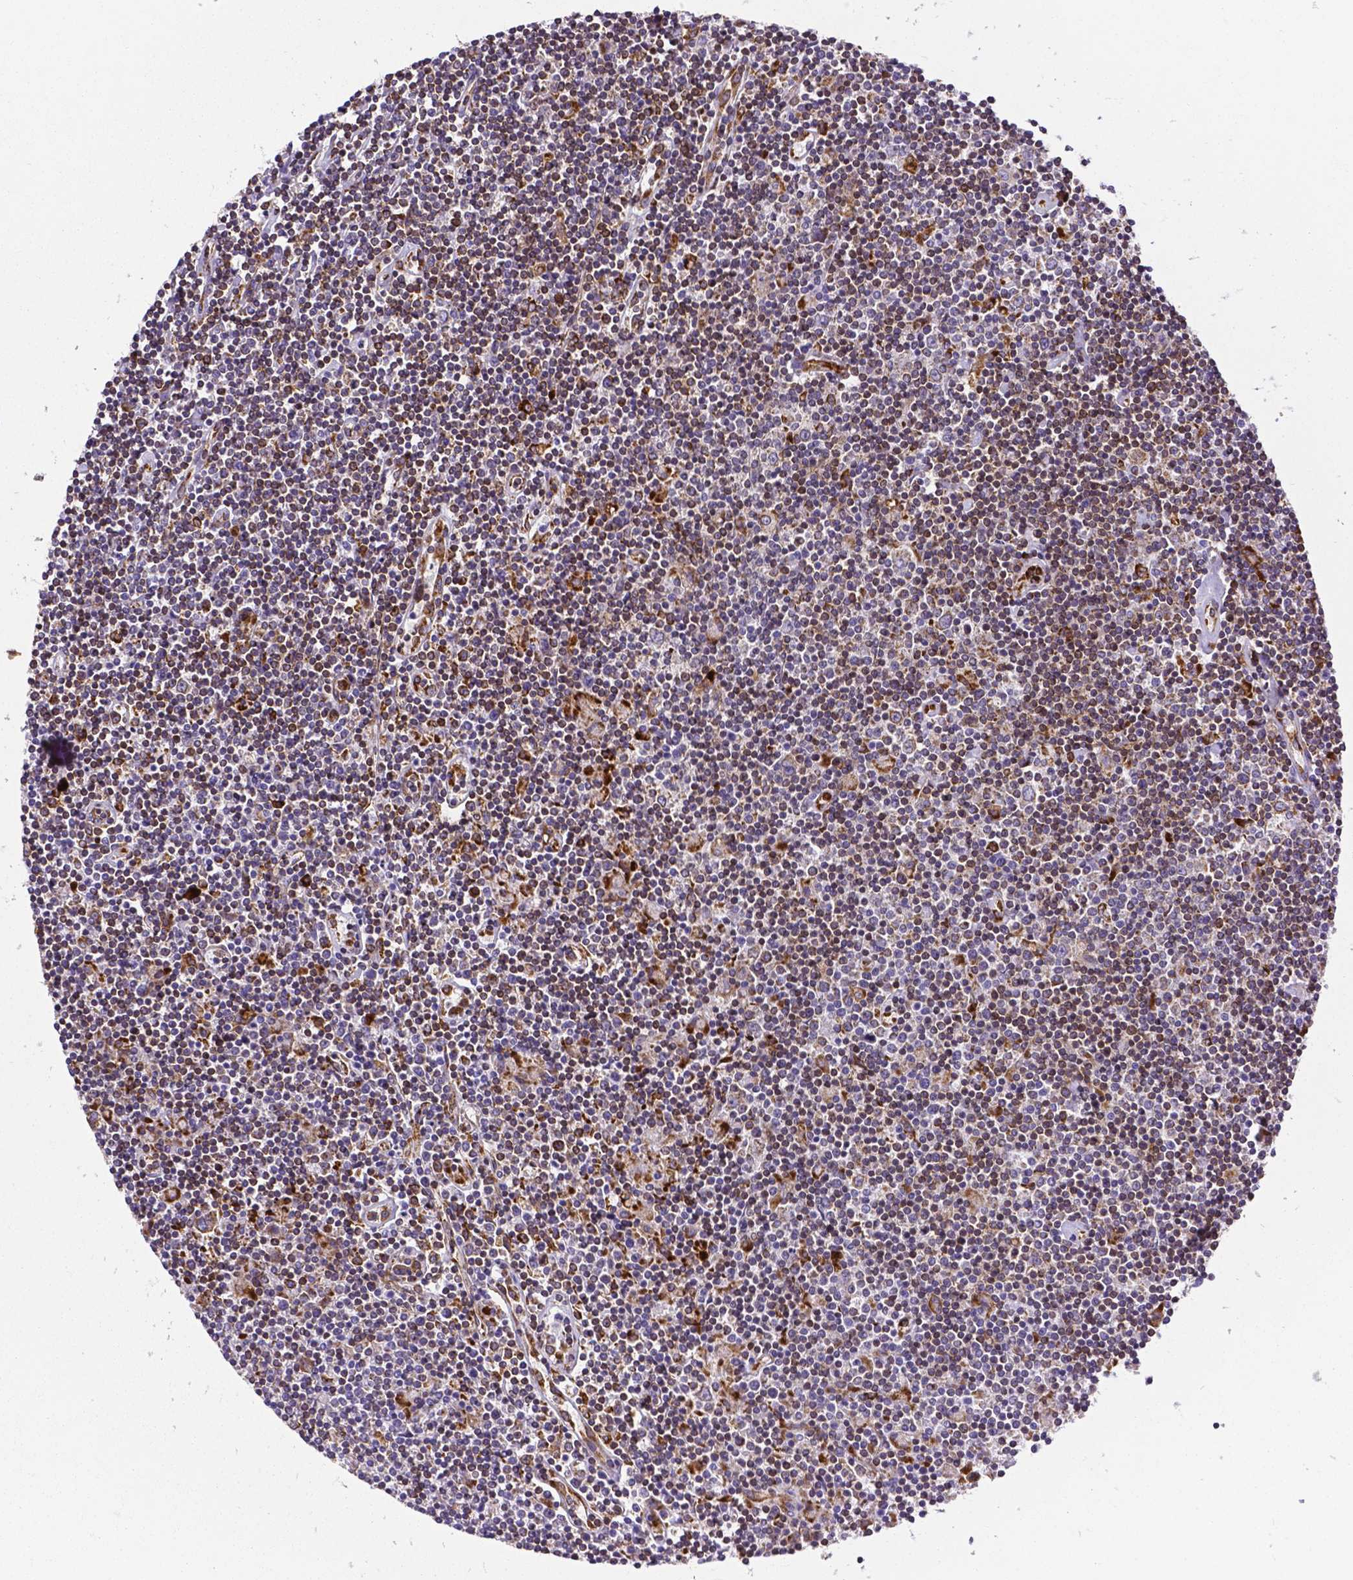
{"staining": {"intensity": "moderate", "quantity": "25%-75%", "location": "cytoplasmic/membranous"}, "tissue": "lymphoma", "cell_type": "Tumor cells", "image_type": "cancer", "snomed": [{"axis": "morphology", "description": "Hodgkin's disease, NOS"}, {"axis": "topography", "description": "Lymph node"}], "caption": "Human lymphoma stained with a protein marker displays moderate staining in tumor cells.", "gene": "MTDH", "patient": {"sex": "male", "age": 40}}